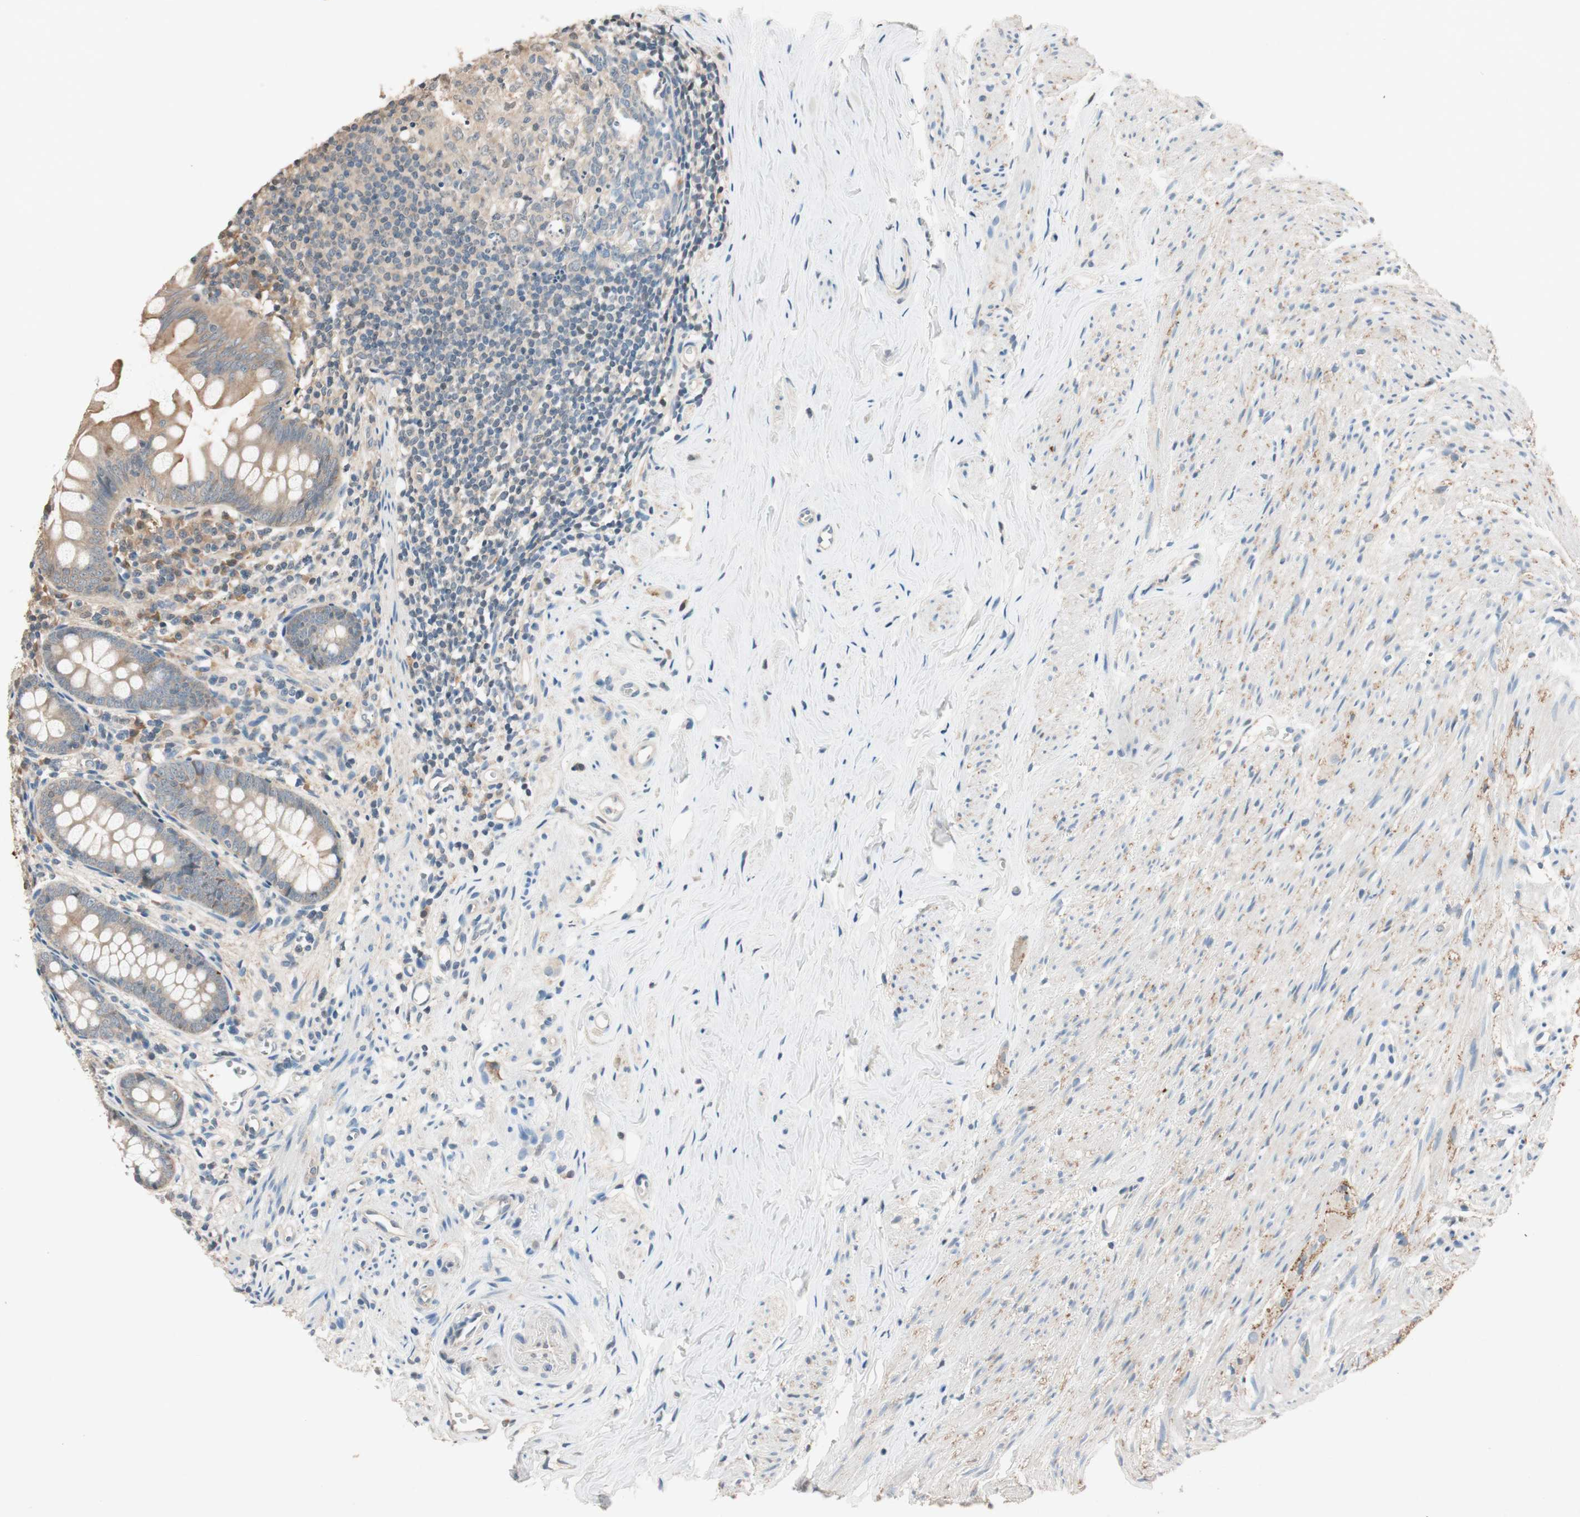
{"staining": {"intensity": "weak", "quantity": ">75%", "location": "cytoplasmic/membranous"}, "tissue": "appendix", "cell_type": "Glandular cells", "image_type": "normal", "snomed": [{"axis": "morphology", "description": "Normal tissue, NOS"}, {"axis": "topography", "description": "Appendix"}], "caption": "Benign appendix shows weak cytoplasmic/membranous expression in about >75% of glandular cells, visualized by immunohistochemistry. (DAB (3,3'-diaminobenzidine) = brown stain, brightfield microscopy at high magnification).", "gene": "SERPINB5", "patient": {"sex": "female", "age": 77}}